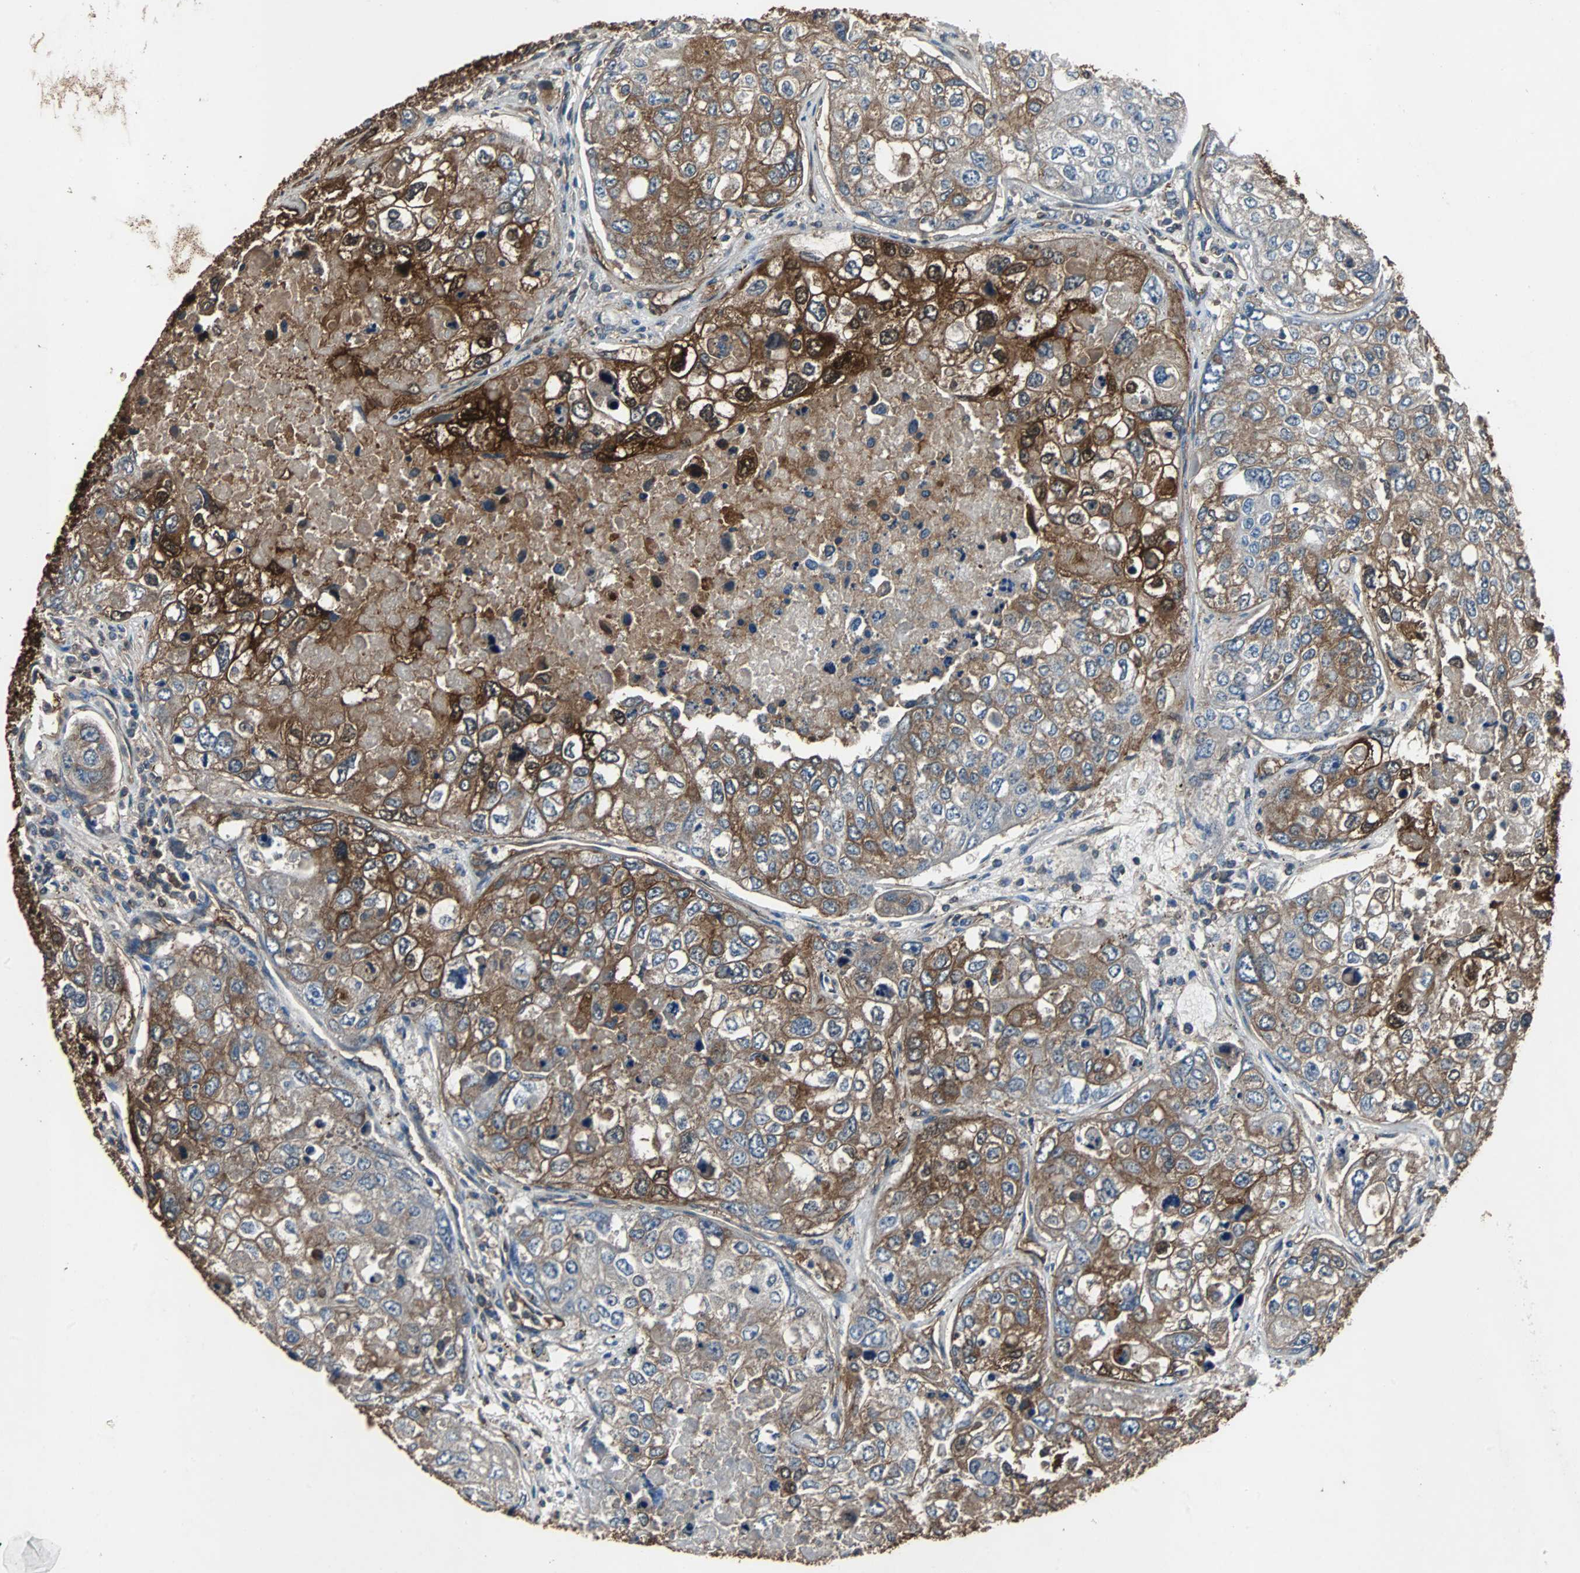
{"staining": {"intensity": "strong", "quantity": ">75%", "location": "cytoplasmic/membranous,nuclear"}, "tissue": "urothelial cancer", "cell_type": "Tumor cells", "image_type": "cancer", "snomed": [{"axis": "morphology", "description": "Urothelial carcinoma, High grade"}, {"axis": "topography", "description": "Lymph node"}, {"axis": "topography", "description": "Urinary bladder"}], "caption": "DAB immunohistochemical staining of human urothelial carcinoma (high-grade) reveals strong cytoplasmic/membranous and nuclear protein expression in approximately >75% of tumor cells.", "gene": "NDRG1", "patient": {"sex": "male", "age": 51}}